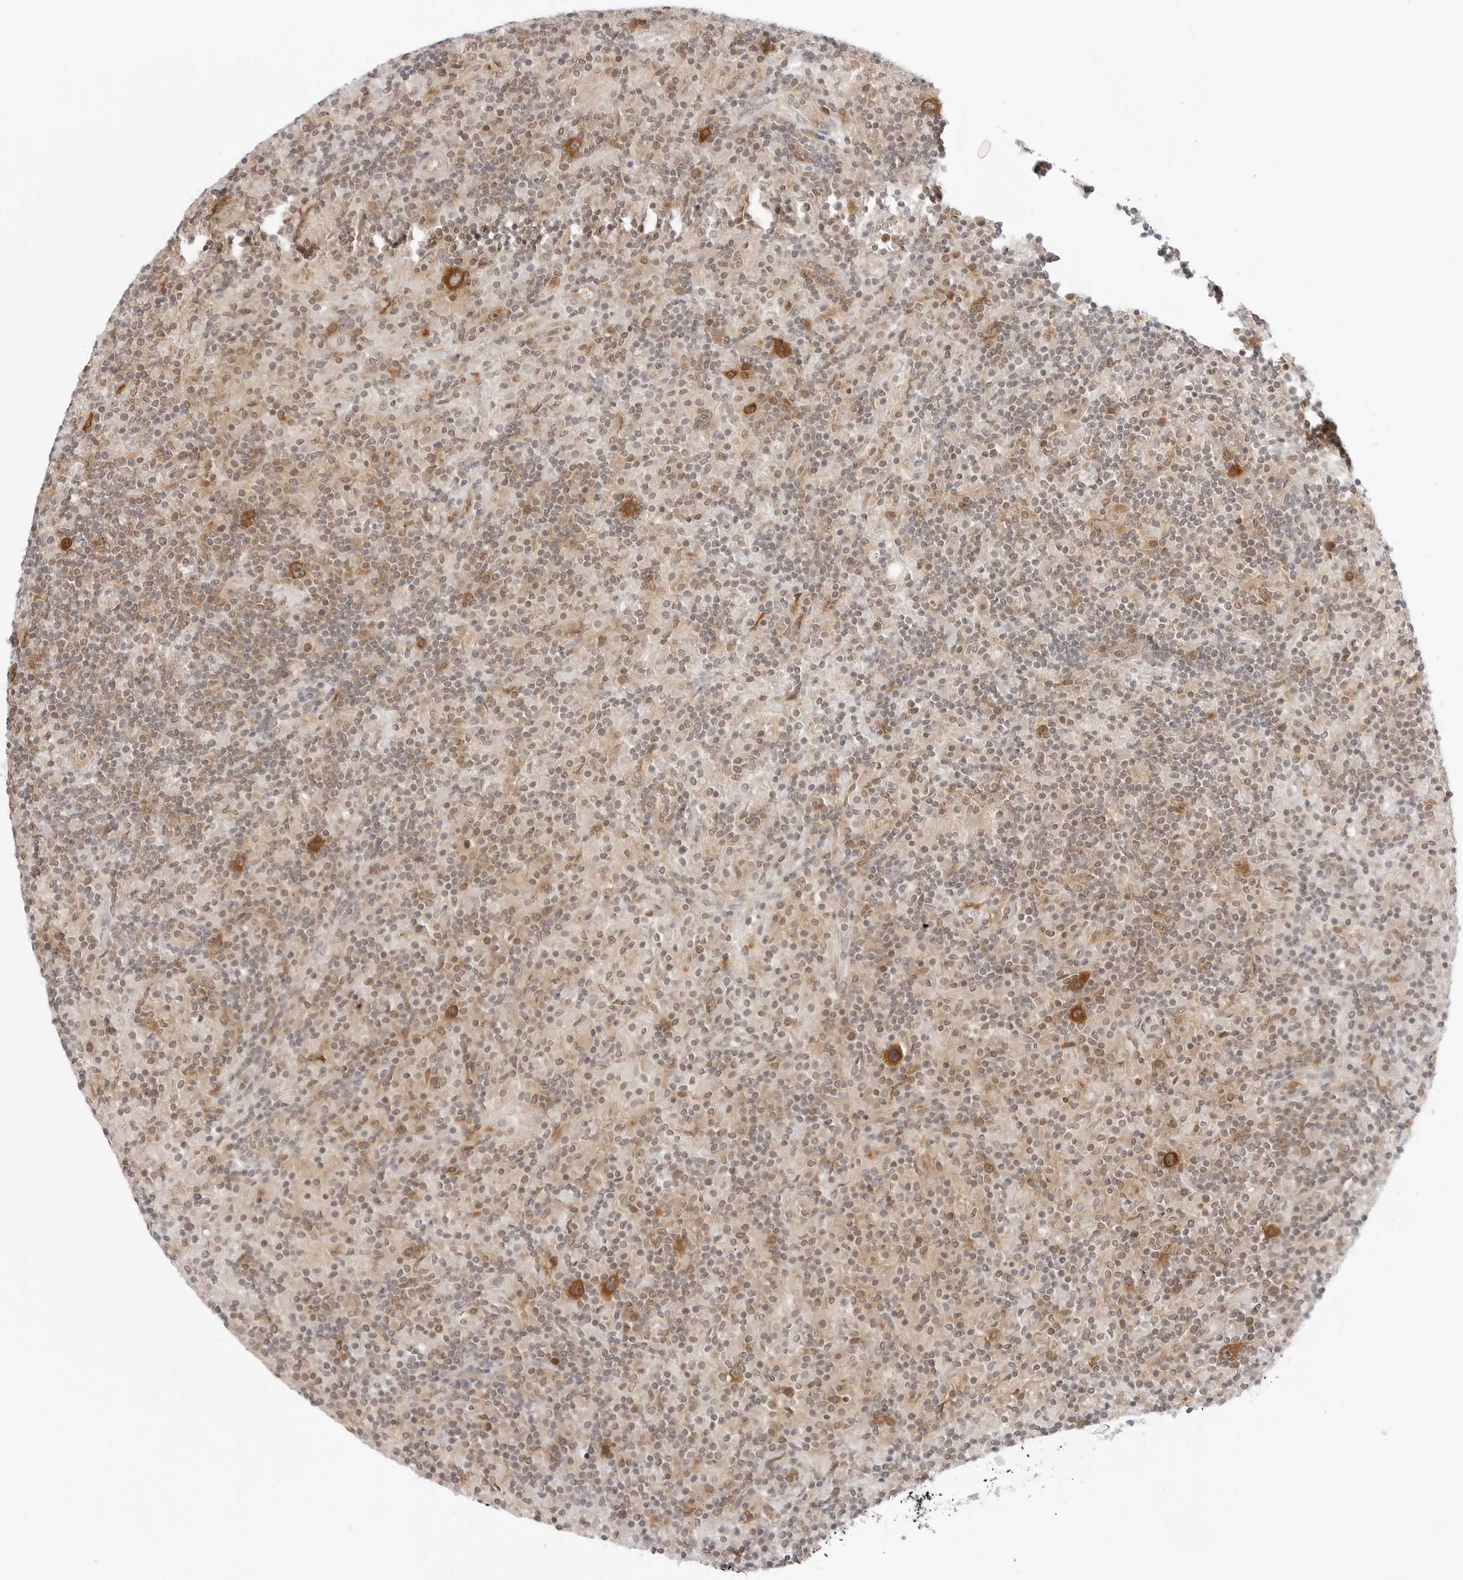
{"staining": {"intensity": "strong", "quantity": ">75%", "location": "cytoplasmic/membranous"}, "tissue": "lymphoma", "cell_type": "Tumor cells", "image_type": "cancer", "snomed": [{"axis": "morphology", "description": "Hodgkin's disease, NOS"}, {"axis": "topography", "description": "Lymph node"}], "caption": "Hodgkin's disease was stained to show a protein in brown. There is high levels of strong cytoplasmic/membranous expression in approximately >75% of tumor cells. (Stains: DAB (3,3'-diaminobenzidine) in brown, nuclei in blue, Microscopy: brightfield microscopy at high magnification).", "gene": "NUDC", "patient": {"sex": "male", "age": 70}}